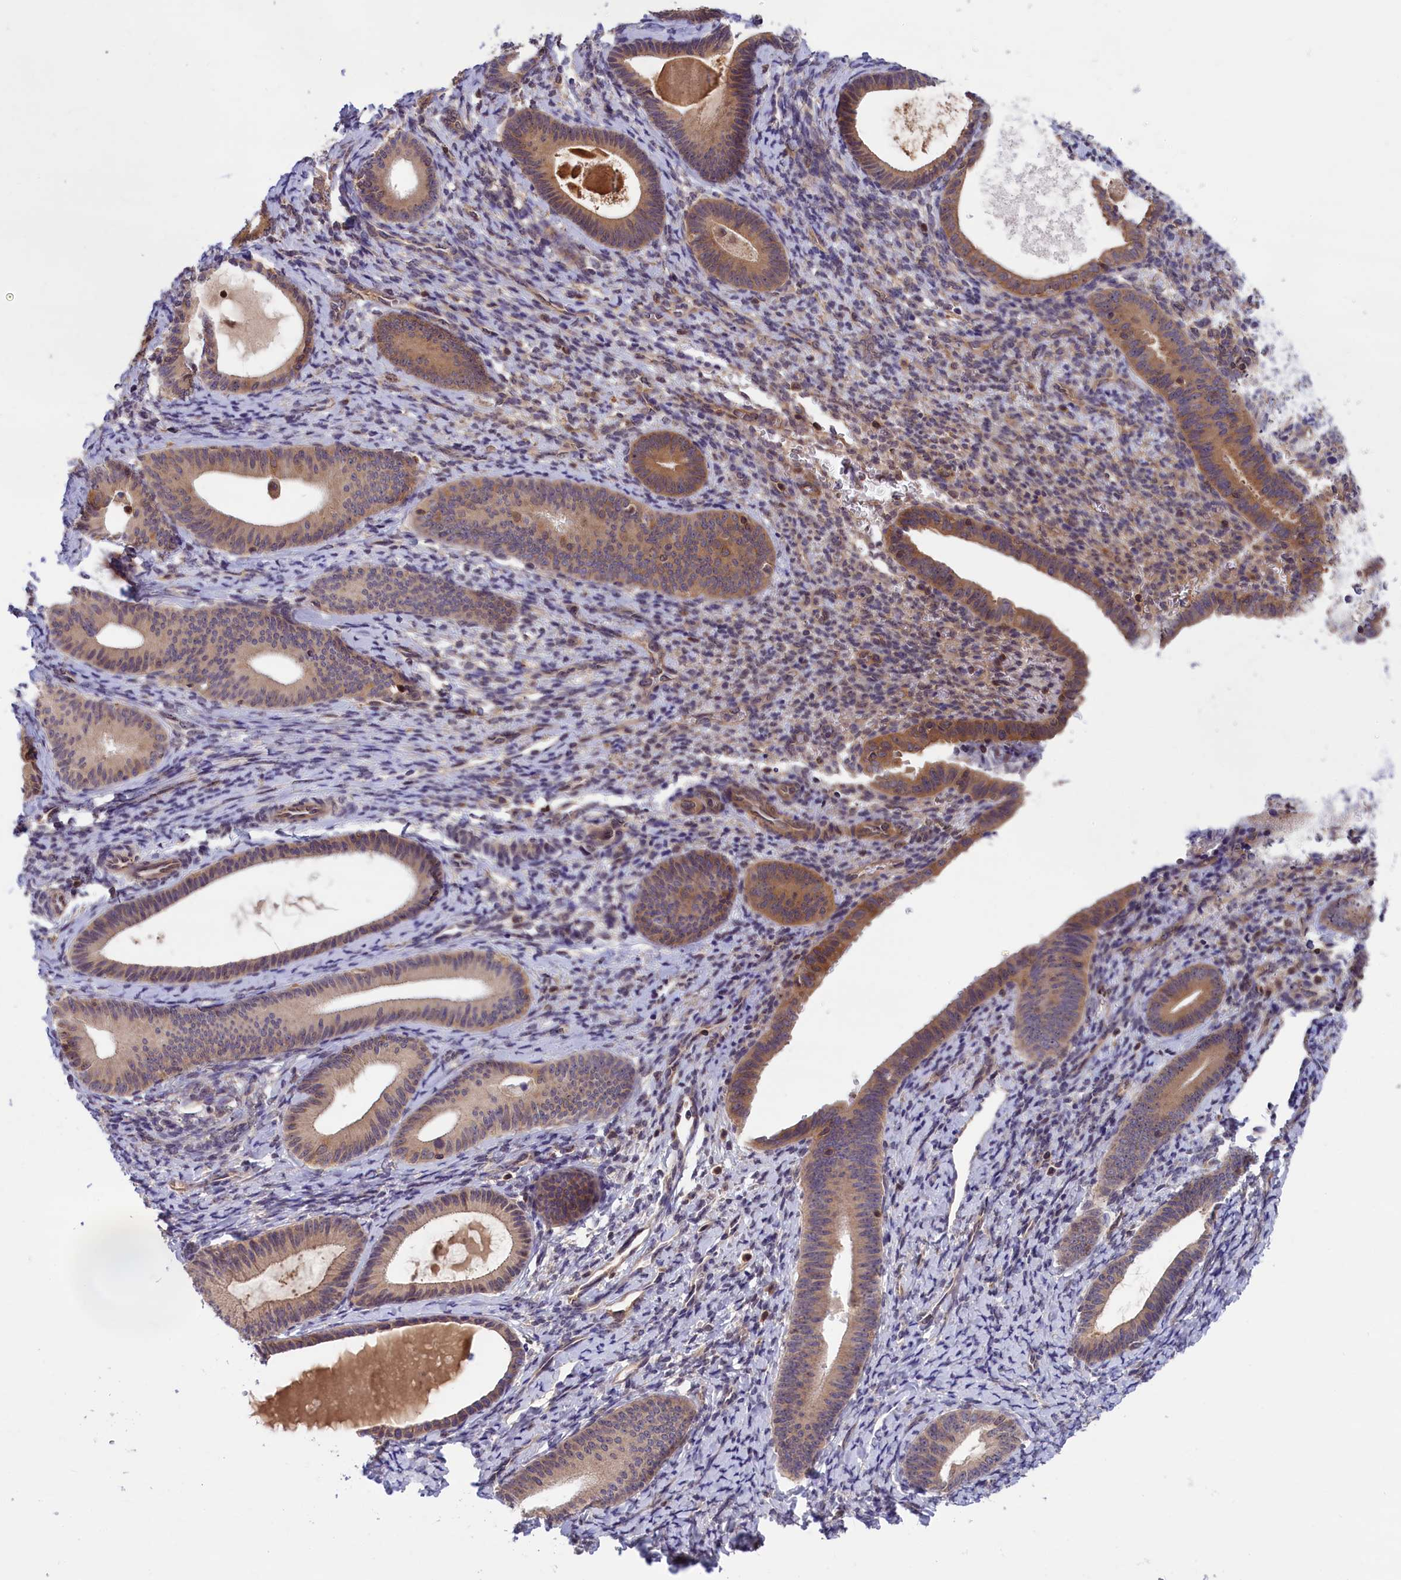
{"staining": {"intensity": "weak", "quantity": "<25%", "location": "cytoplasmic/membranous"}, "tissue": "endometrium", "cell_type": "Cells in endometrial stroma", "image_type": "normal", "snomed": [{"axis": "morphology", "description": "Normal tissue, NOS"}, {"axis": "topography", "description": "Endometrium"}], "caption": "Cells in endometrial stroma are negative for brown protein staining in unremarkable endometrium. (Brightfield microscopy of DAB IHC at high magnification).", "gene": "TBCB", "patient": {"sex": "female", "age": 65}}